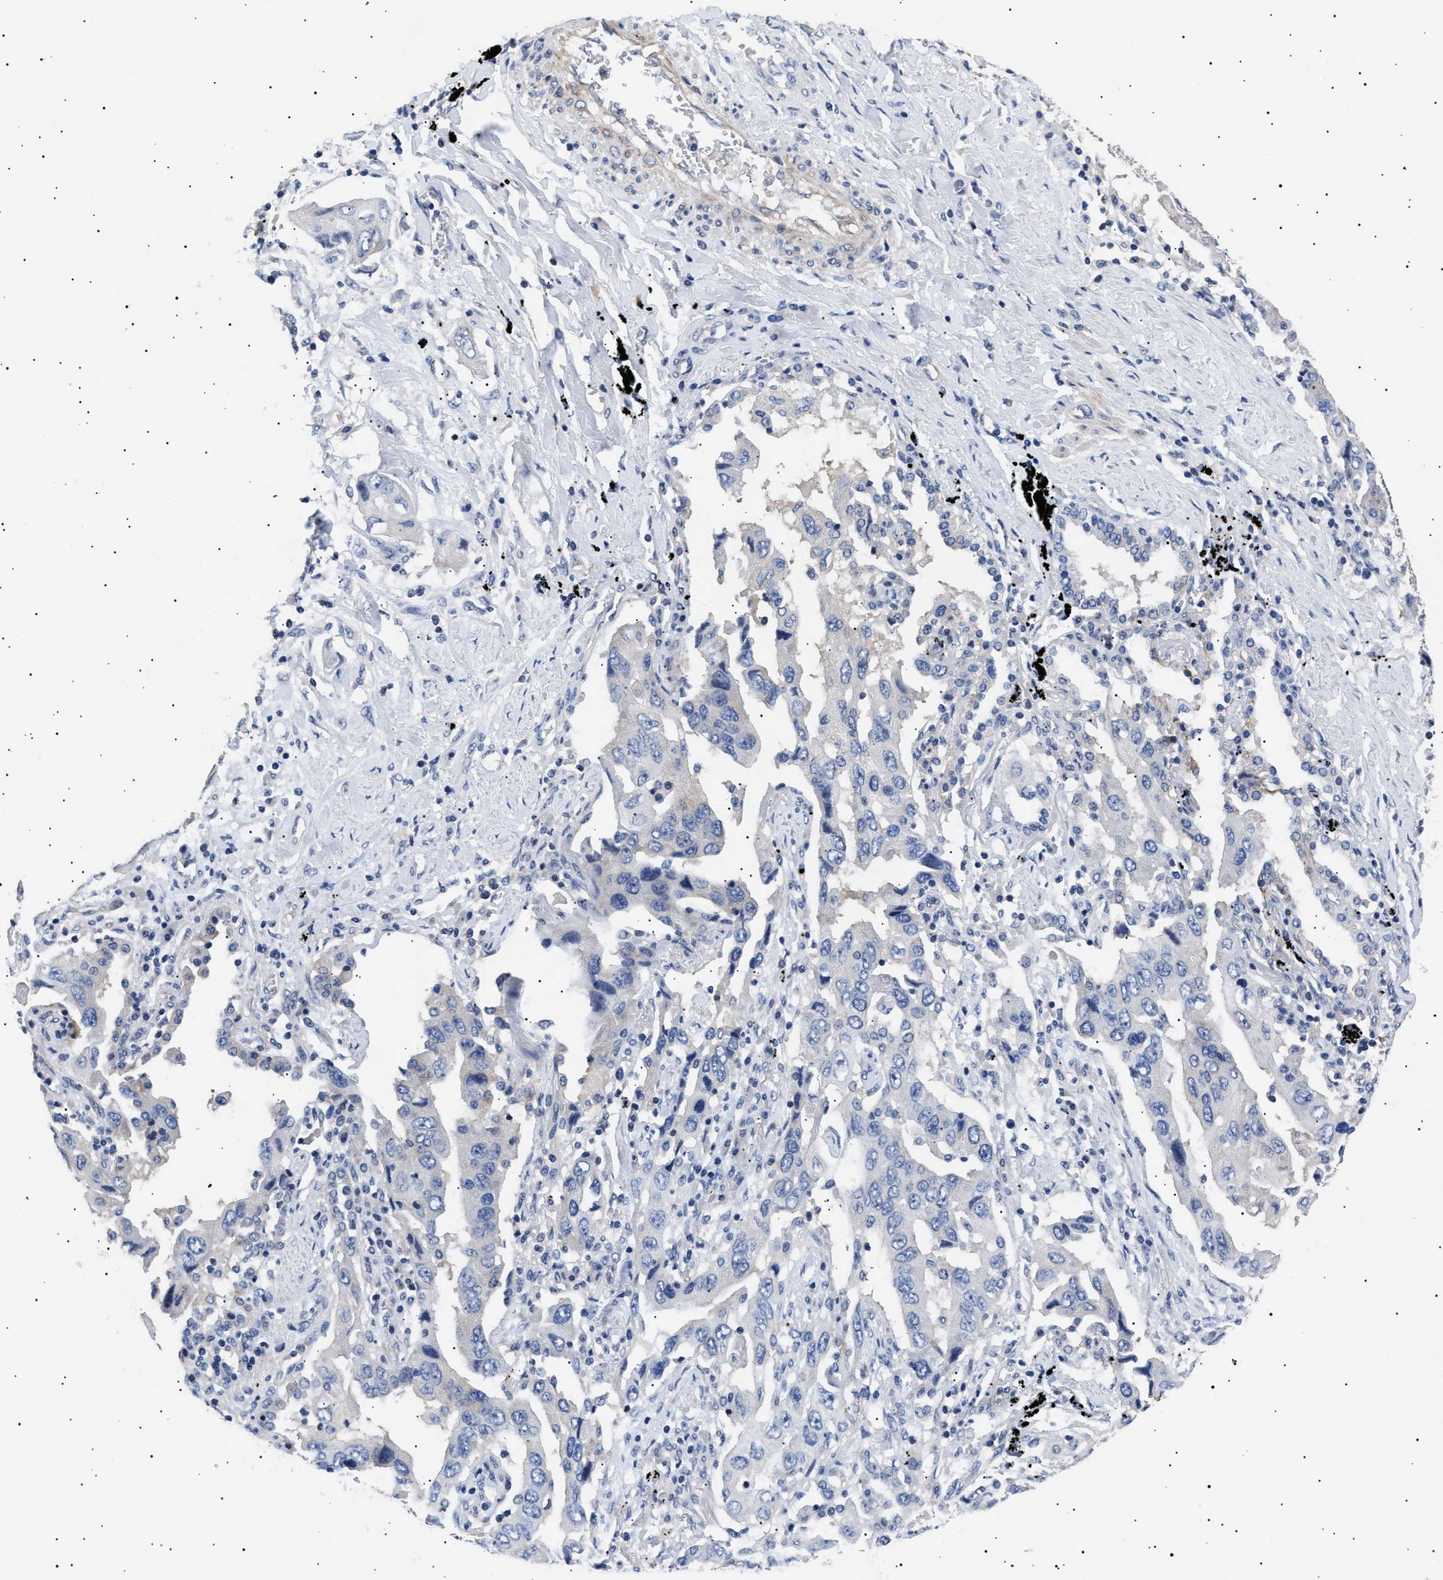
{"staining": {"intensity": "negative", "quantity": "none", "location": "none"}, "tissue": "lung cancer", "cell_type": "Tumor cells", "image_type": "cancer", "snomed": [{"axis": "morphology", "description": "Adenocarcinoma, NOS"}, {"axis": "topography", "description": "Lung"}], "caption": "This is an immunohistochemistry (IHC) histopathology image of human lung adenocarcinoma. There is no positivity in tumor cells.", "gene": "HEMGN", "patient": {"sex": "female", "age": 65}}